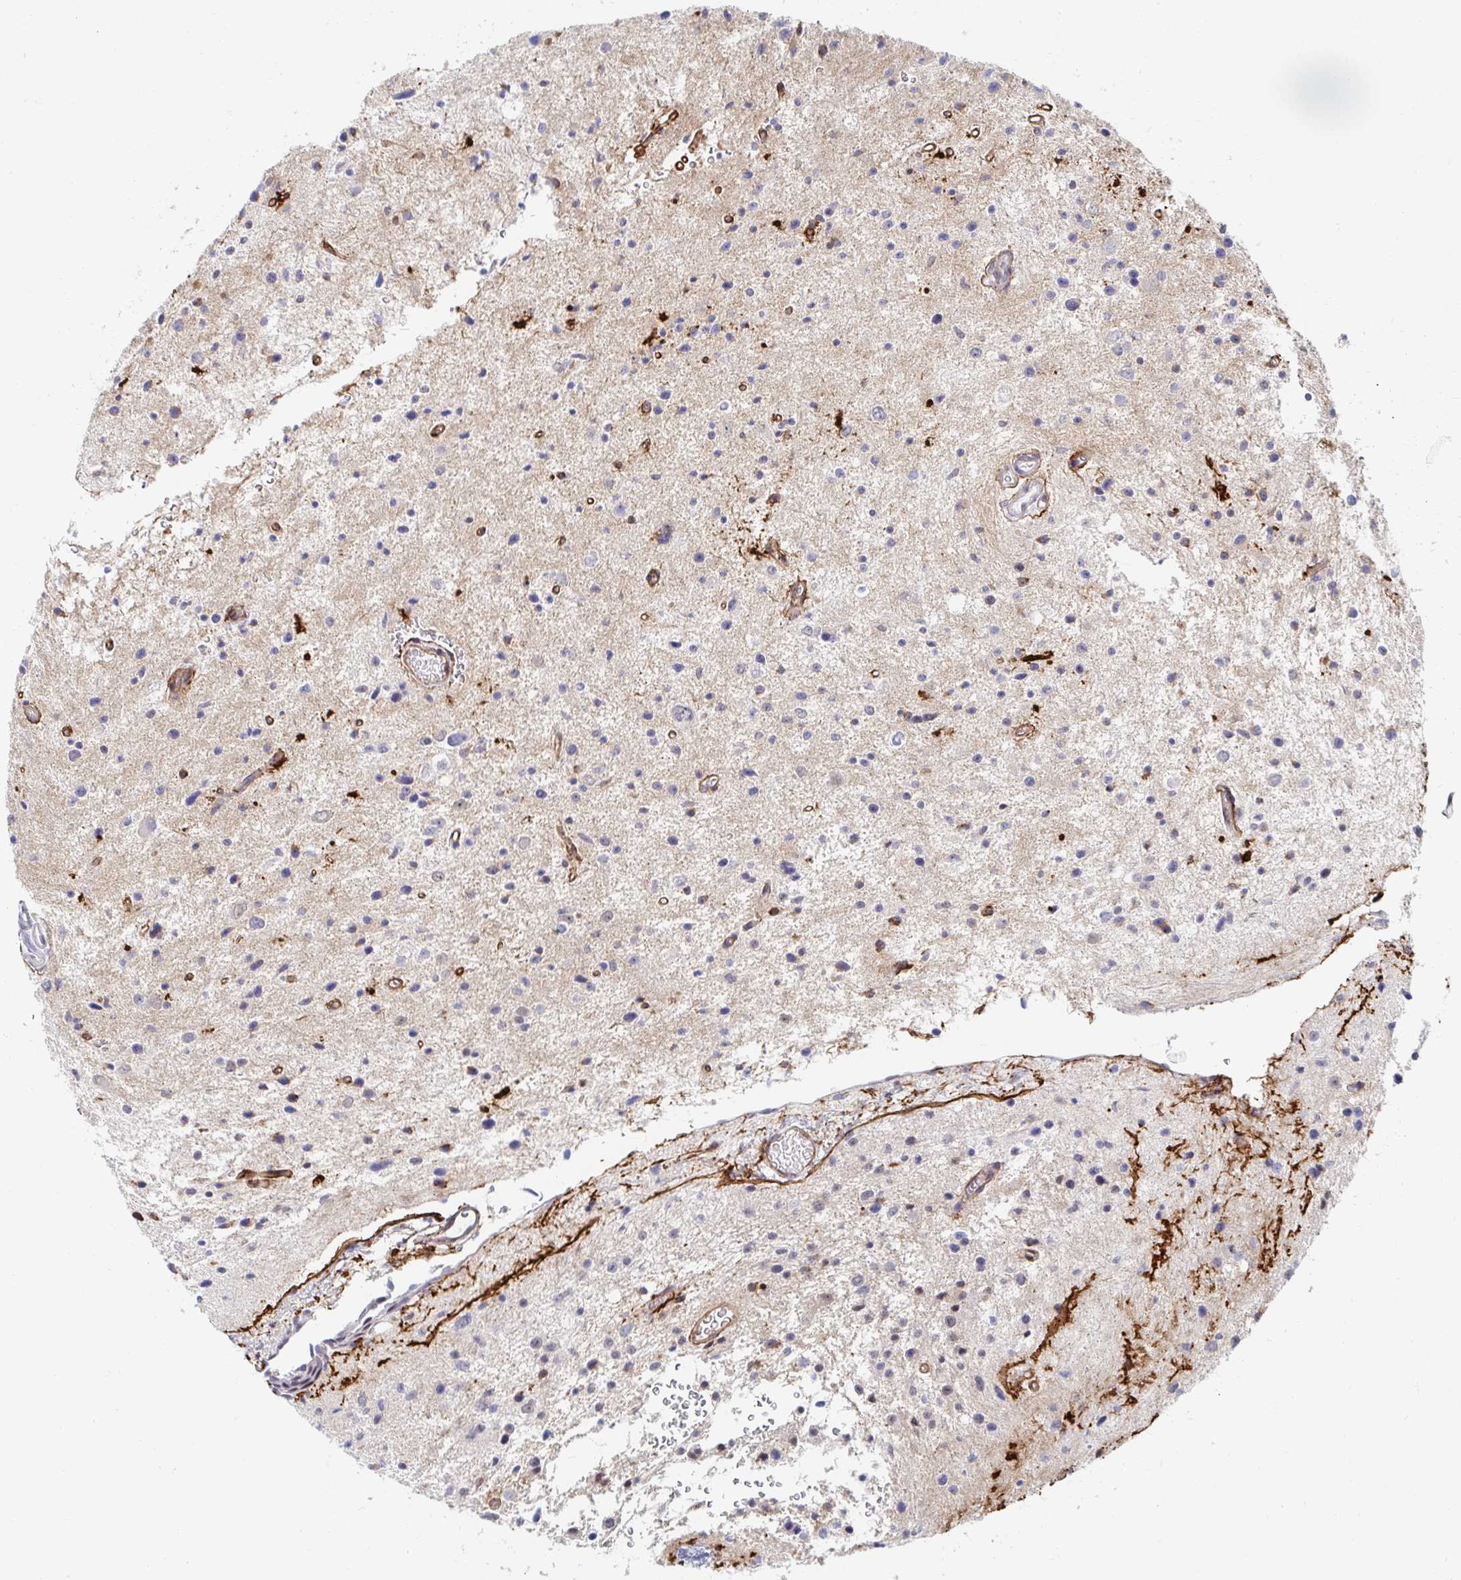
{"staining": {"intensity": "moderate", "quantity": "25%-75%", "location": "cytoplasmic/membranous"}, "tissue": "glioma", "cell_type": "Tumor cells", "image_type": "cancer", "snomed": [{"axis": "morphology", "description": "Glioma, malignant, Low grade"}, {"axis": "topography", "description": "Brain"}], "caption": "Immunohistochemical staining of glioma displays medium levels of moderate cytoplasmic/membranous protein staining in approximately 25%-75% of tumor cells. Immunohistochemistry stains the protein in brown and the nuclei are stained blue.", "gene": "COL28A1", "patient": {"sex": "male", "age": 43}}